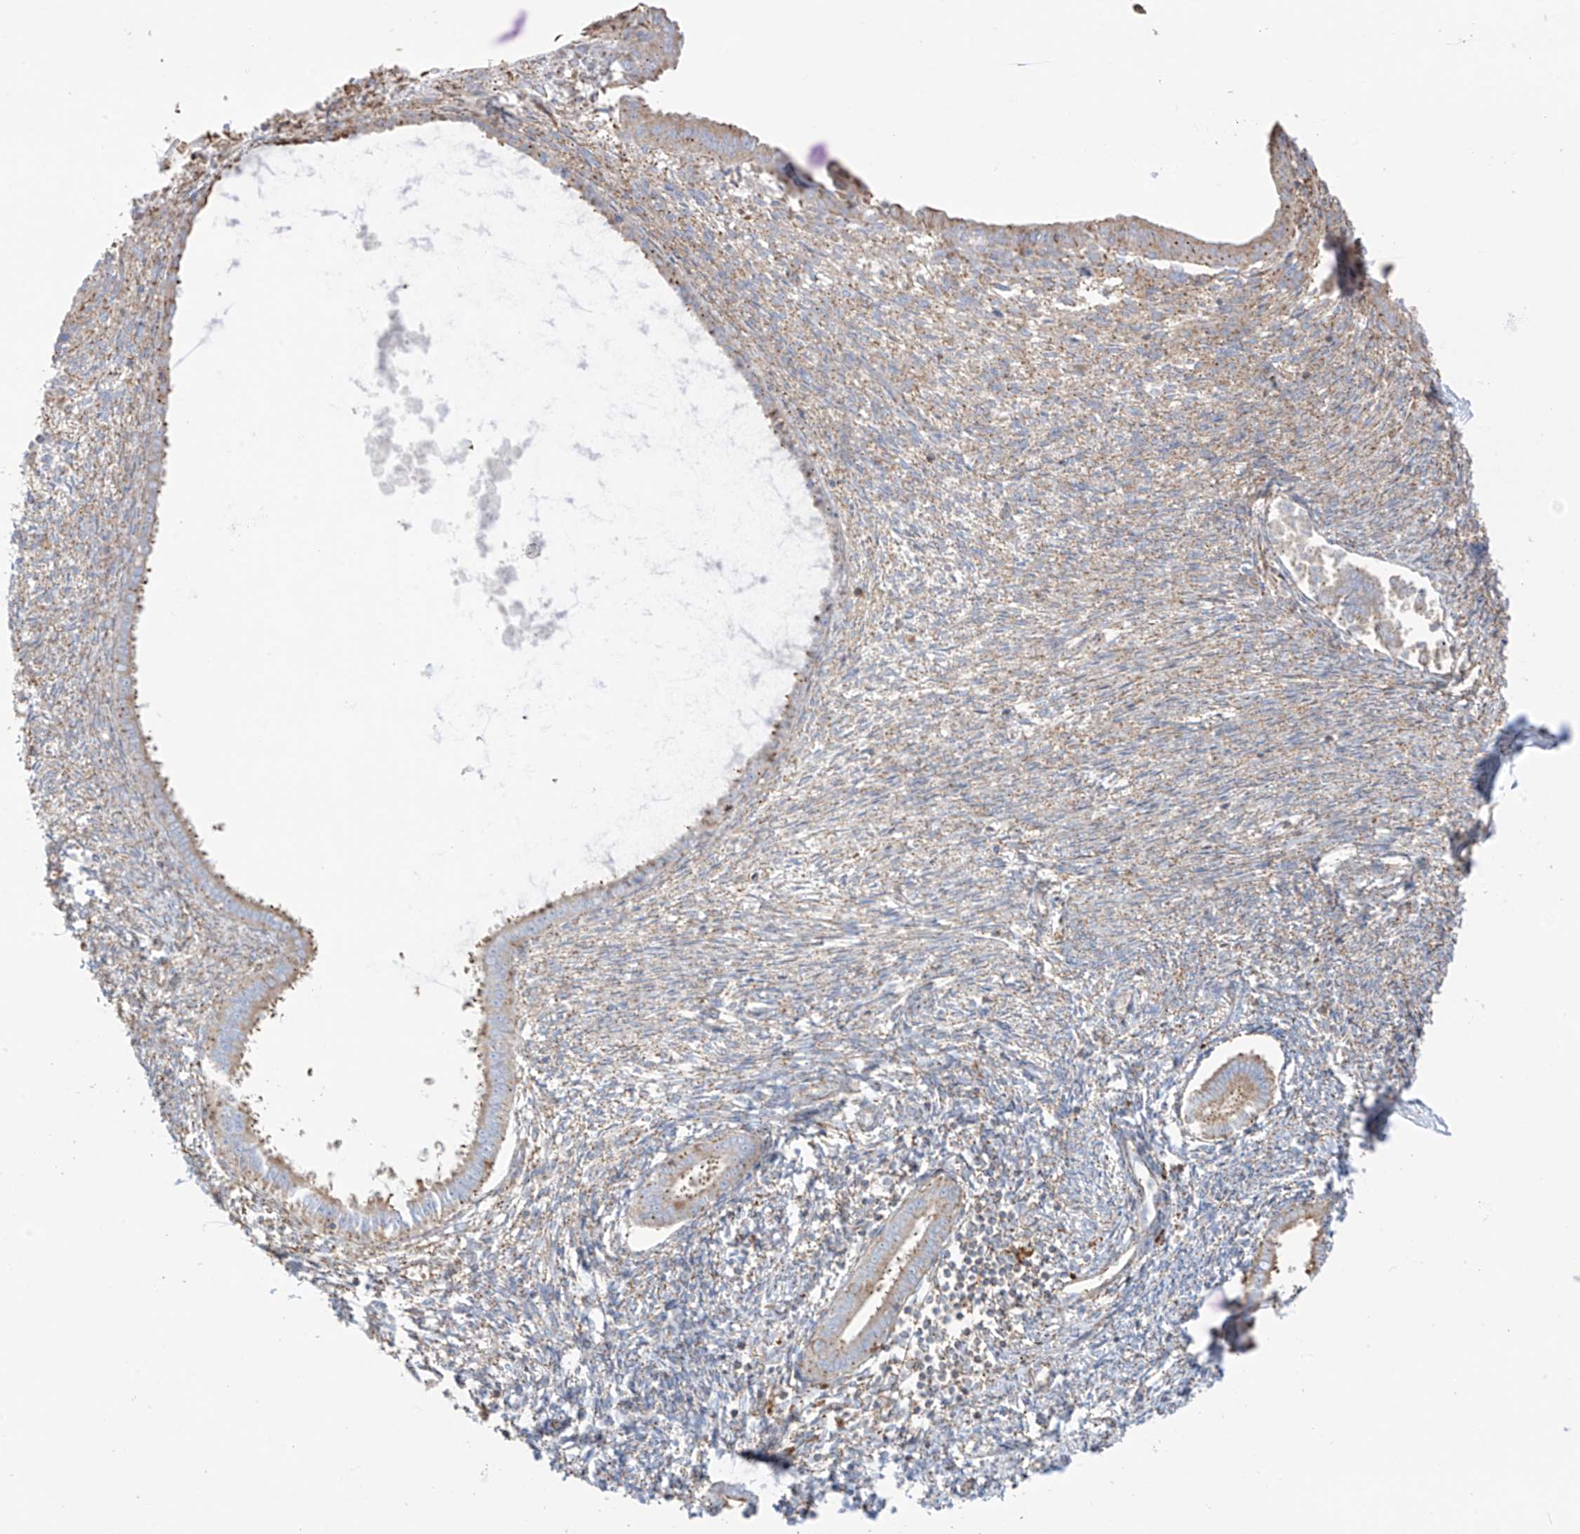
{"staining": {"intensity": "moderate", "quantity": "<25%", "location": "cytoplasmic/membranous"}, "tissue": "endometrium", "cell_type": "Cells in endometrial stroma", "image_type": "normal", "snomed": [{"axis": "morphology", "description": "Normal tissue, NOS"}, {"axis": "topography", "description": "Endometrium"}], "caption": "Cells in endometrial stroma demonstrate moderate cytoplasmic/membranous expression in about <25% of cells in normal endometrium. (IHC, brightfield microscopy, high magnification).", "gene": "XKR3", "patient": {"sex": "female", "age": 56}}